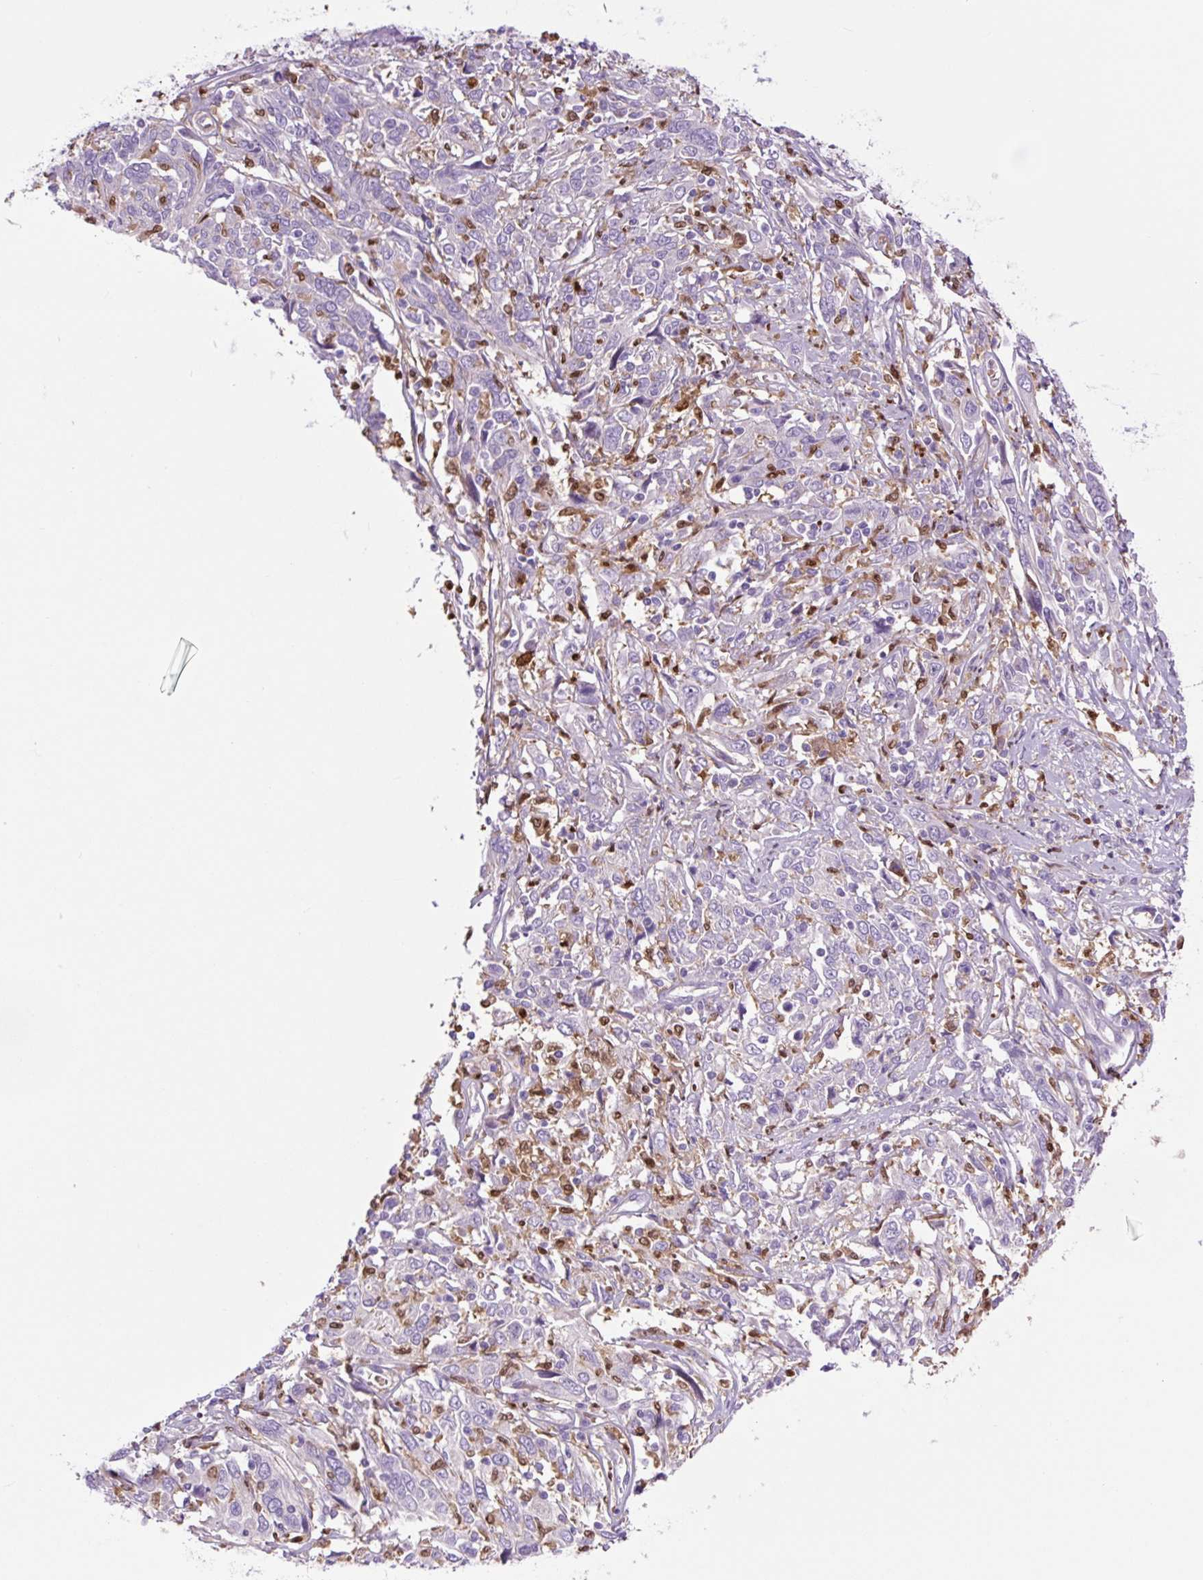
{"staining": {"intensity": "negative", "quantity": "none", "location": "none"}, "tissue": "cervical cancer", "cell_type": "Tumor cells", "image_type": "cancer", "snomed": [{"axis": "morphology", "description": "Squamous cell carcinoma, NOS"}, {"axis": "topography", "description": "Cervix"}], "caption": "Immunohistochemistry of cervical cancer (squamous cell carcinoma) displays no positivity in tumor cells.", "gene": "SPI1", "patient": {"sex": "female", "age": 46}}